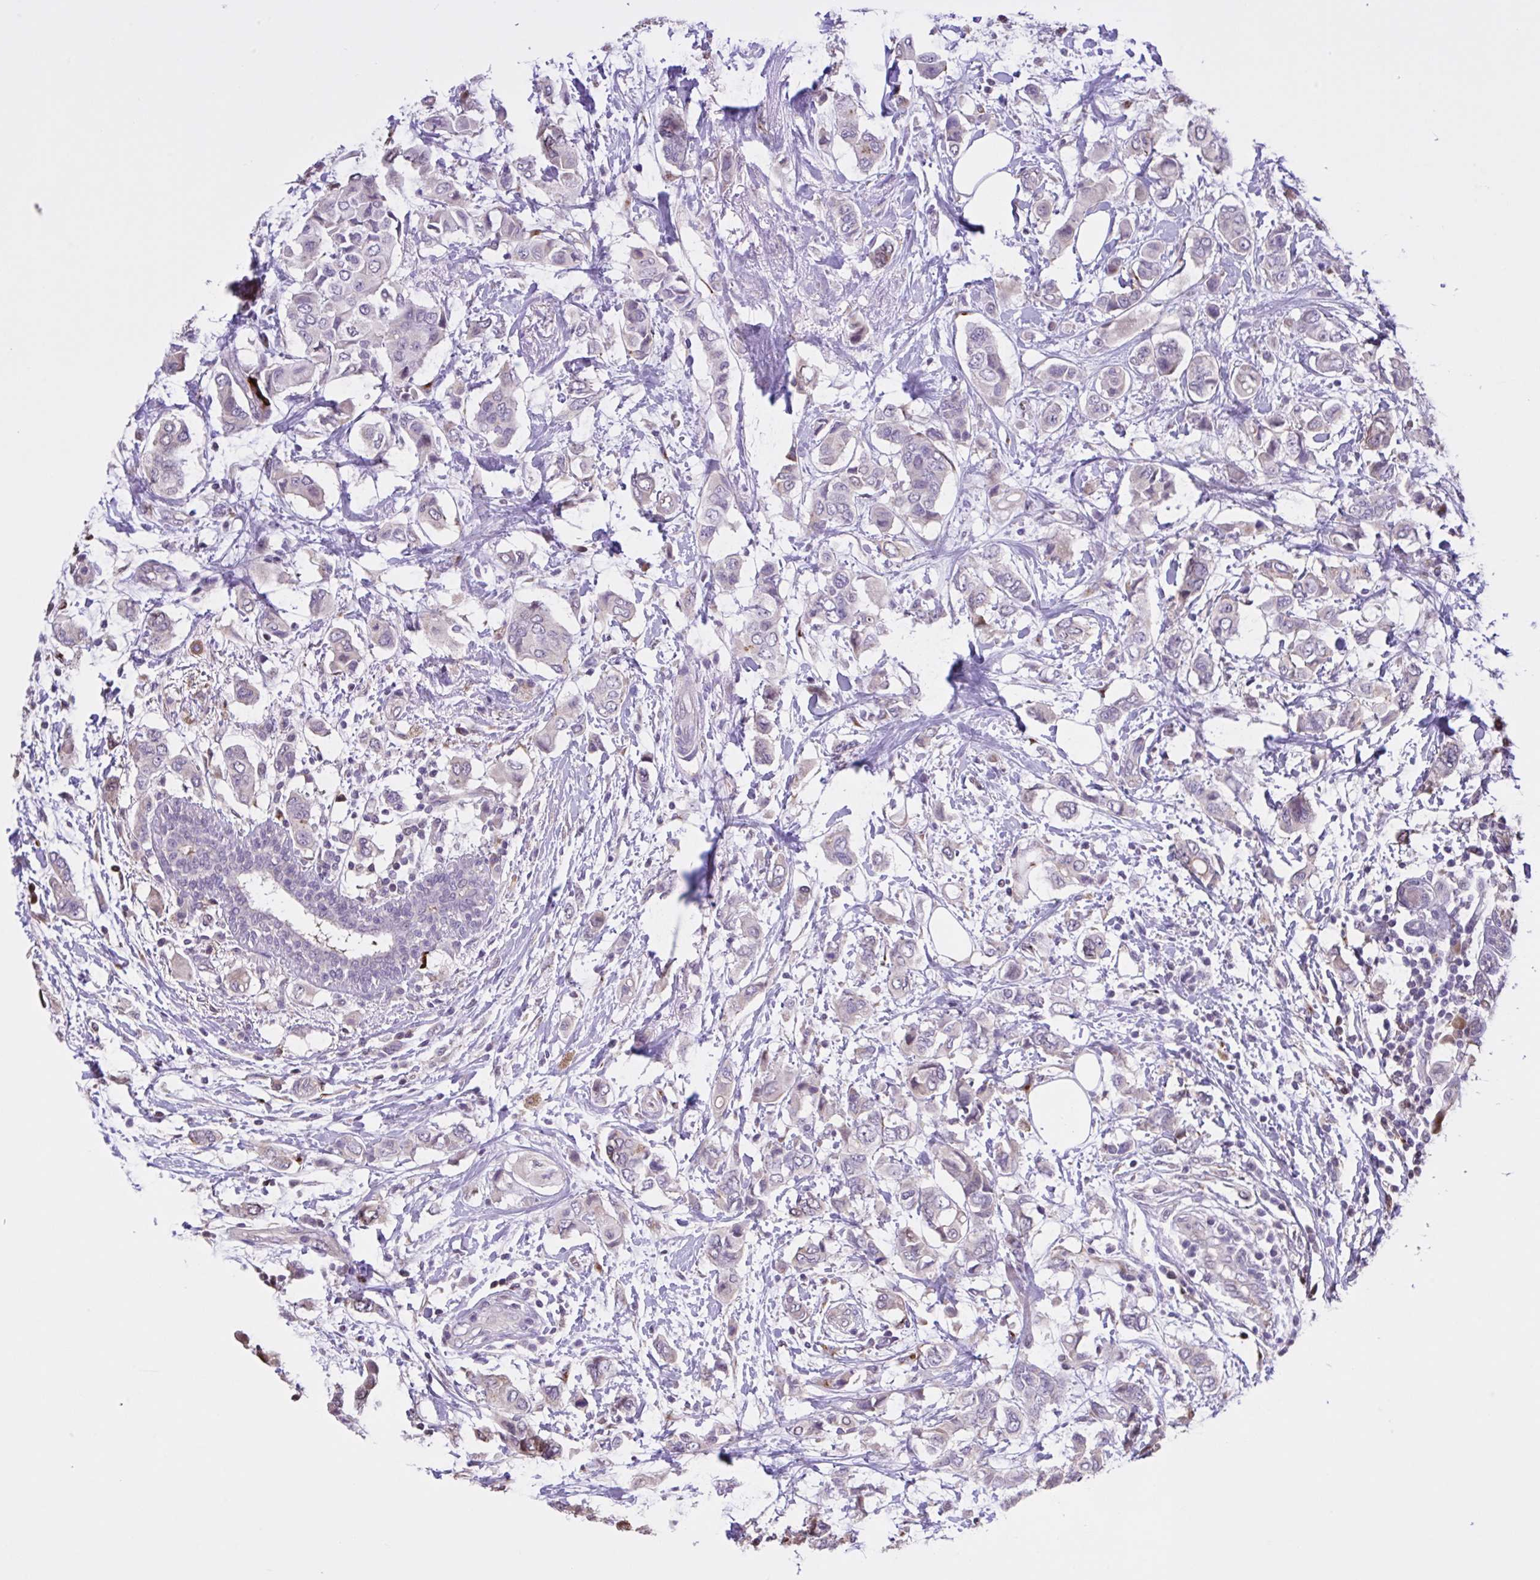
{"staining": {"intensity": "negative", "quantity": "none", "location": "none"}, "tissue": "breast cancer", "cell_type": "Tumor cells", "image_type": "cancer", "snomed": [{"axis": "morphology", "description": "Lobular carcinoma"}, {"axis": "topography", "description": "Breast"}], "caption": "DAB immunohistochemical staining of breast cancer demonstrates no significant positivity in tumor cells.", "gene": "MRGPRX2", "patient": {"sex": "female", "age": 51}}